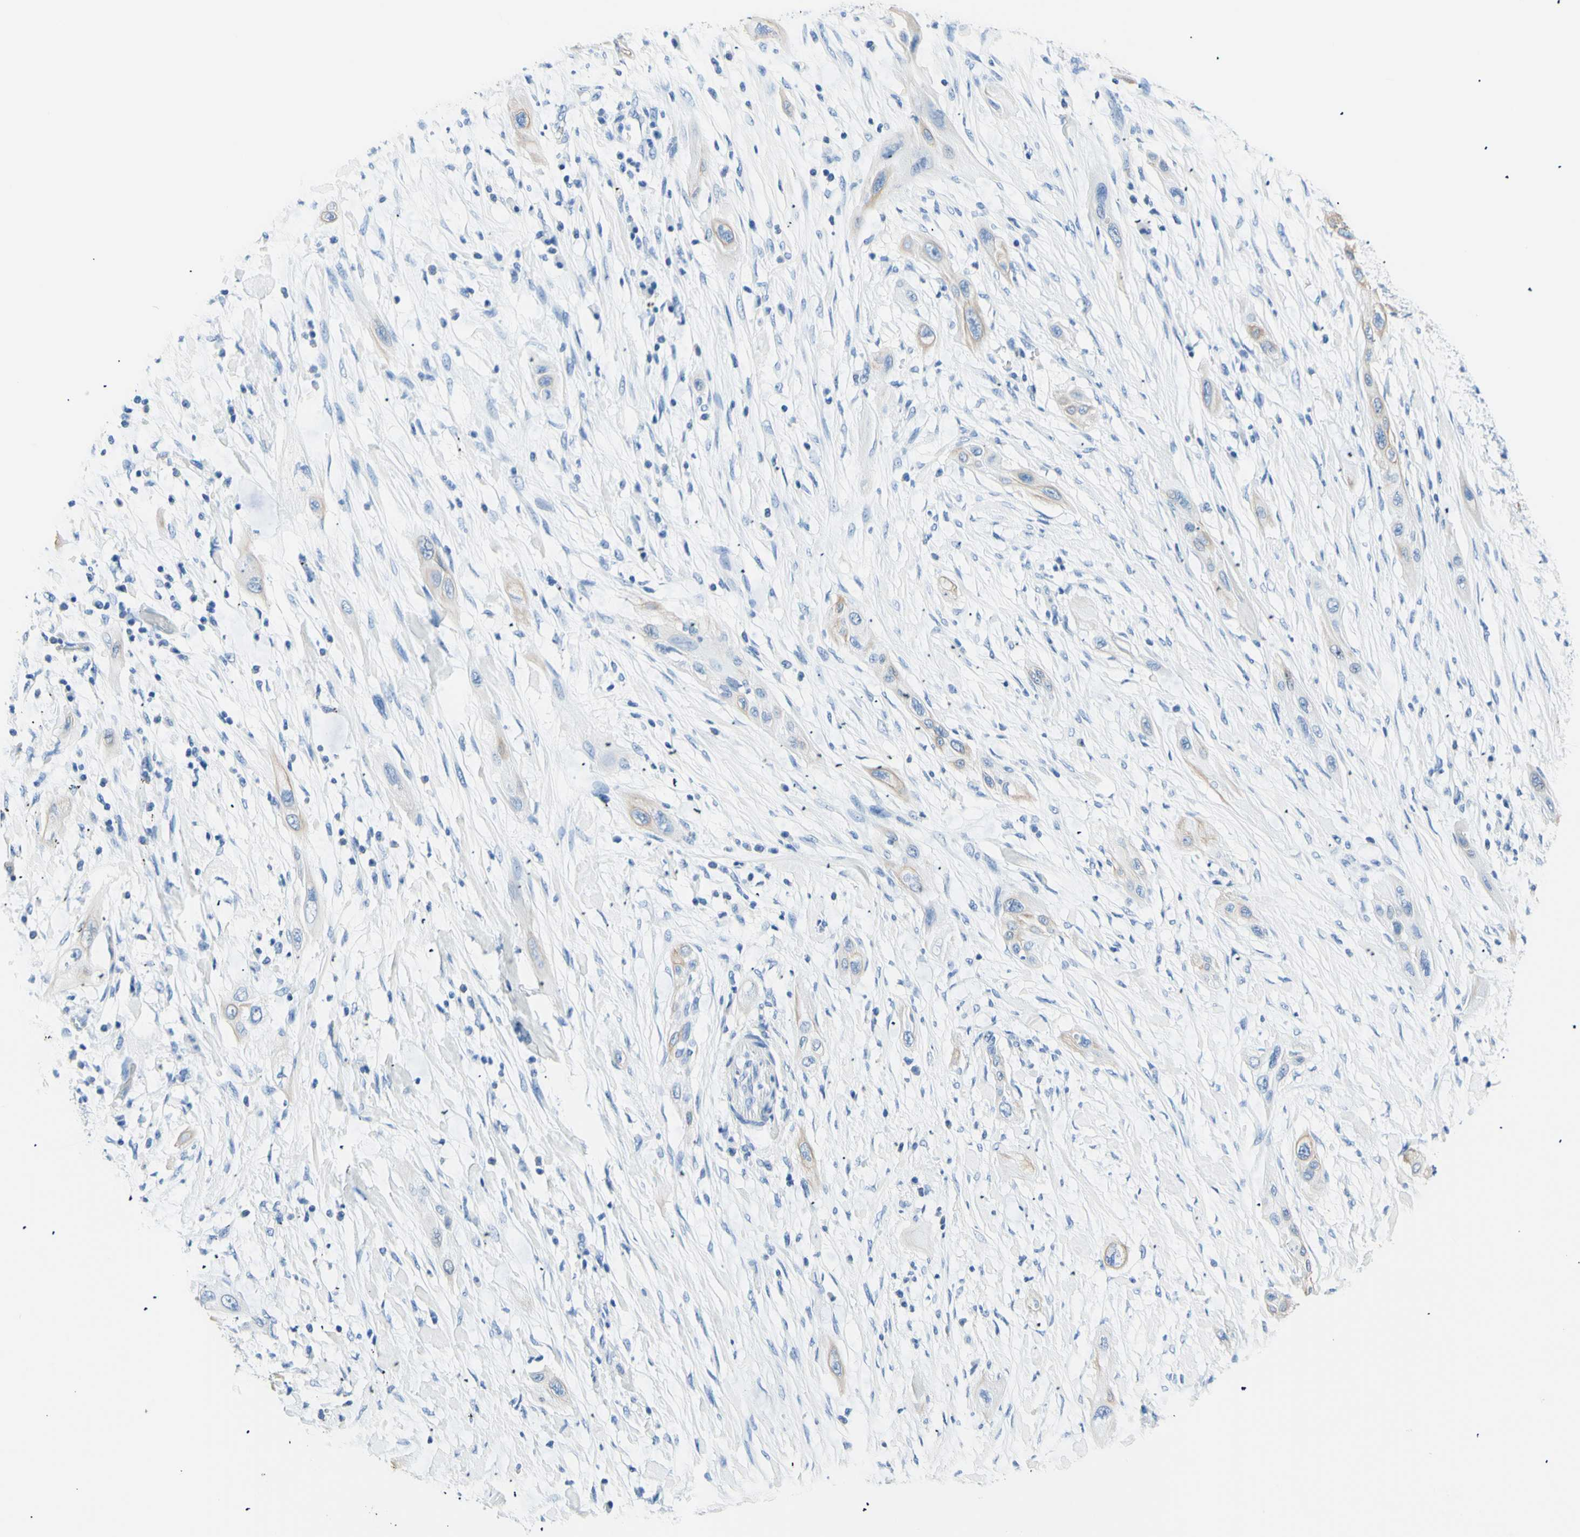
{"staining": {"intensity": "negative", "quantity": "none", "location": "none"}, "tissue": "lung cancer", "cell_type": "Tumor cells", "image_type": "cancer", "snomed": [{"axis": "morphology", "description": "Squamous cell carcinoma, NOS"}, {"axis": "topography", "description": "Lung"}], "caption": "High magnification brightfield microscopy of squamous cell carcinoma (lung) stained with DAB (brown) and counterstained with hematoxylin (blue): tumor cells show no significant positivity.", "gene": "HPCA", "patient": {"sex": "female", "age": 47}}